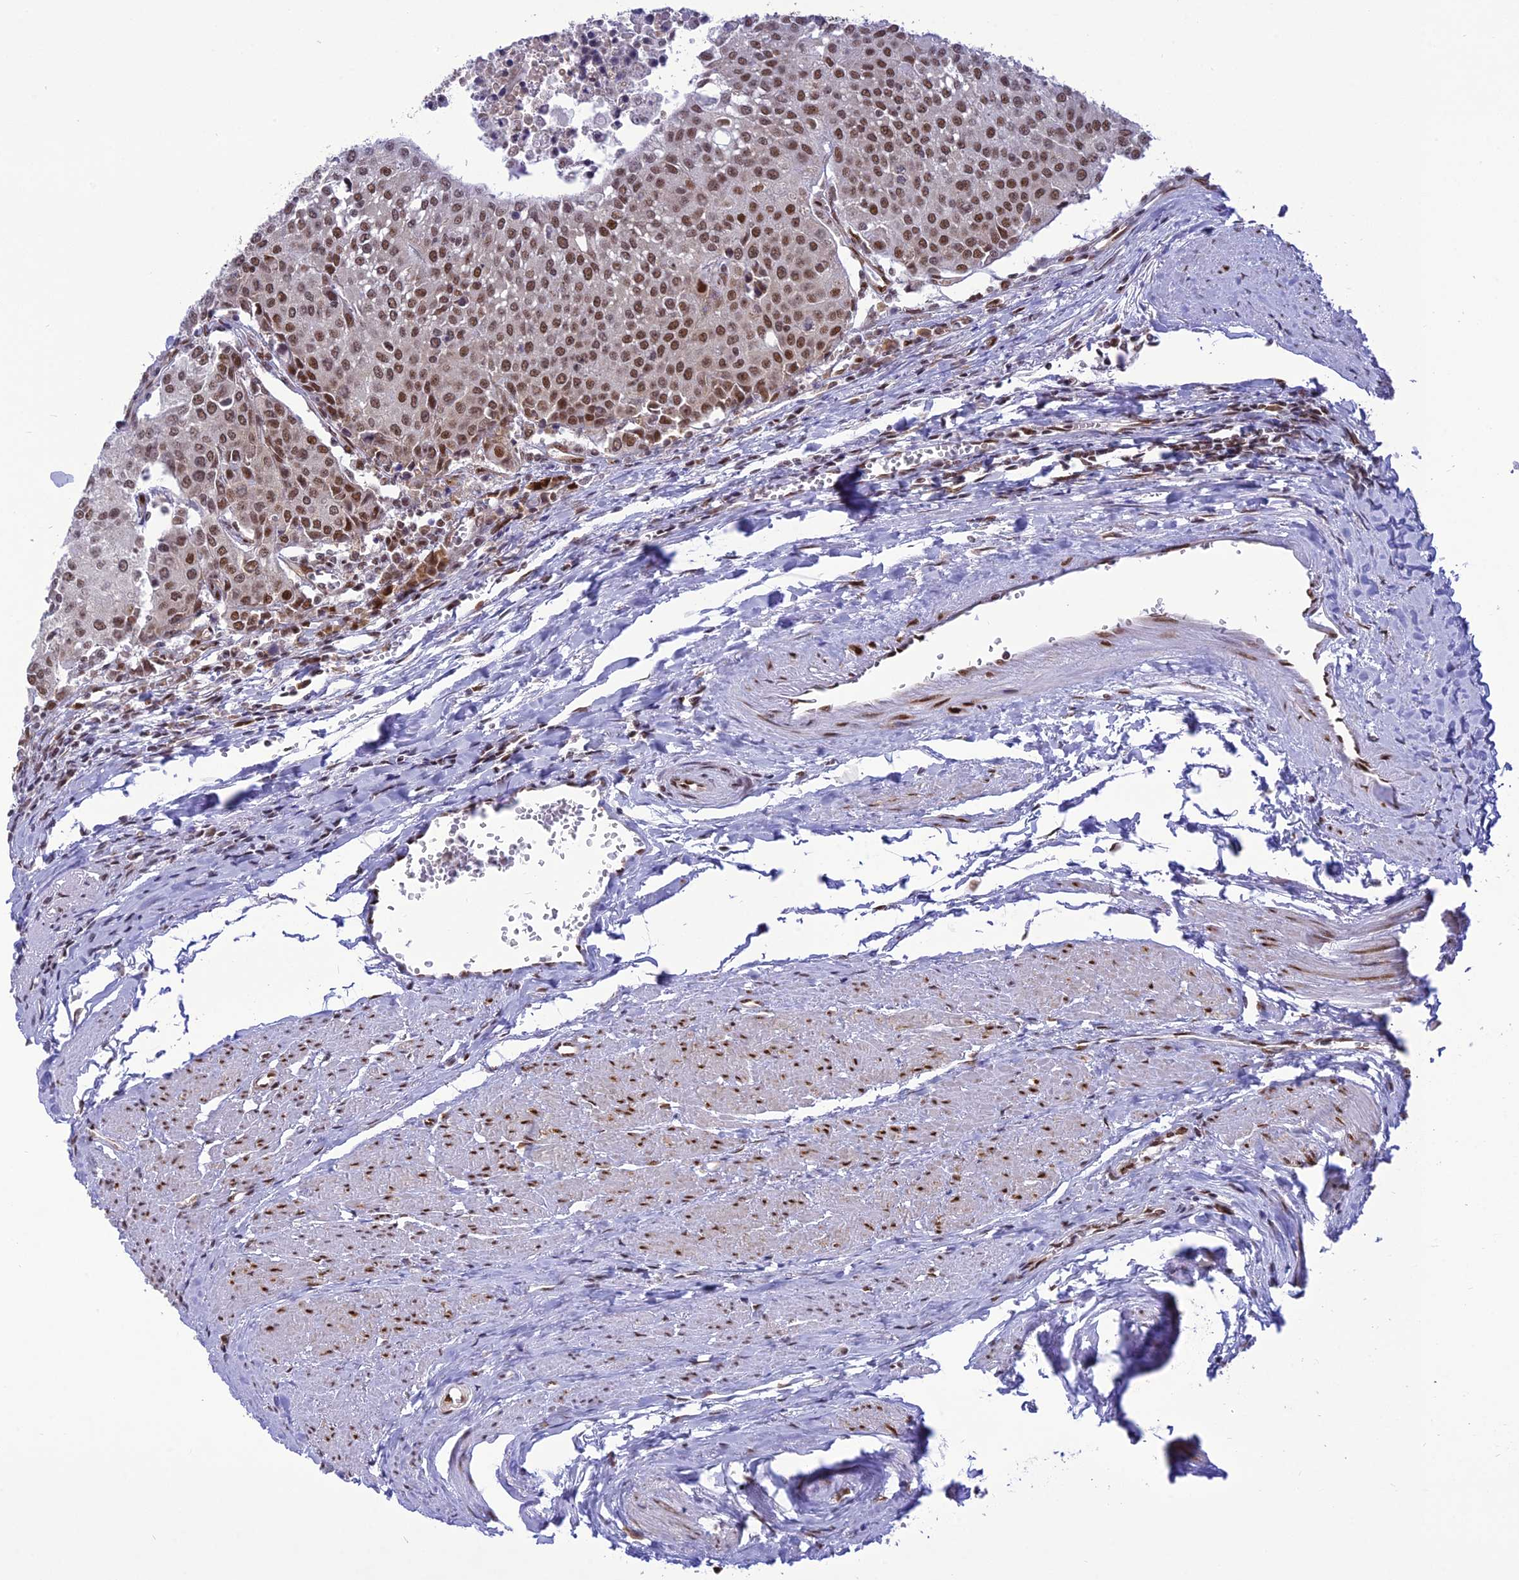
{"staining": {"intensity": "strong", "quantity": ">75%", "location": "nuclear"}, "tissue": "urothelial cancer", "cell_type": "Tumor cells", "image_type": "cancer", "snomed": [{"axis": "morphology", "description": "Urothelial carcinoma, High grade"}, {"axis": "topography", "description": "Urinary bladder"}], "caption": "An image showing strong nuclear staining in approximately >75% of tumor cells in urothelial cancer, as visualized by brown immunohistochemical staining.", "gene": "DDX1", "patient": {"sex": "female", "age": 85}}